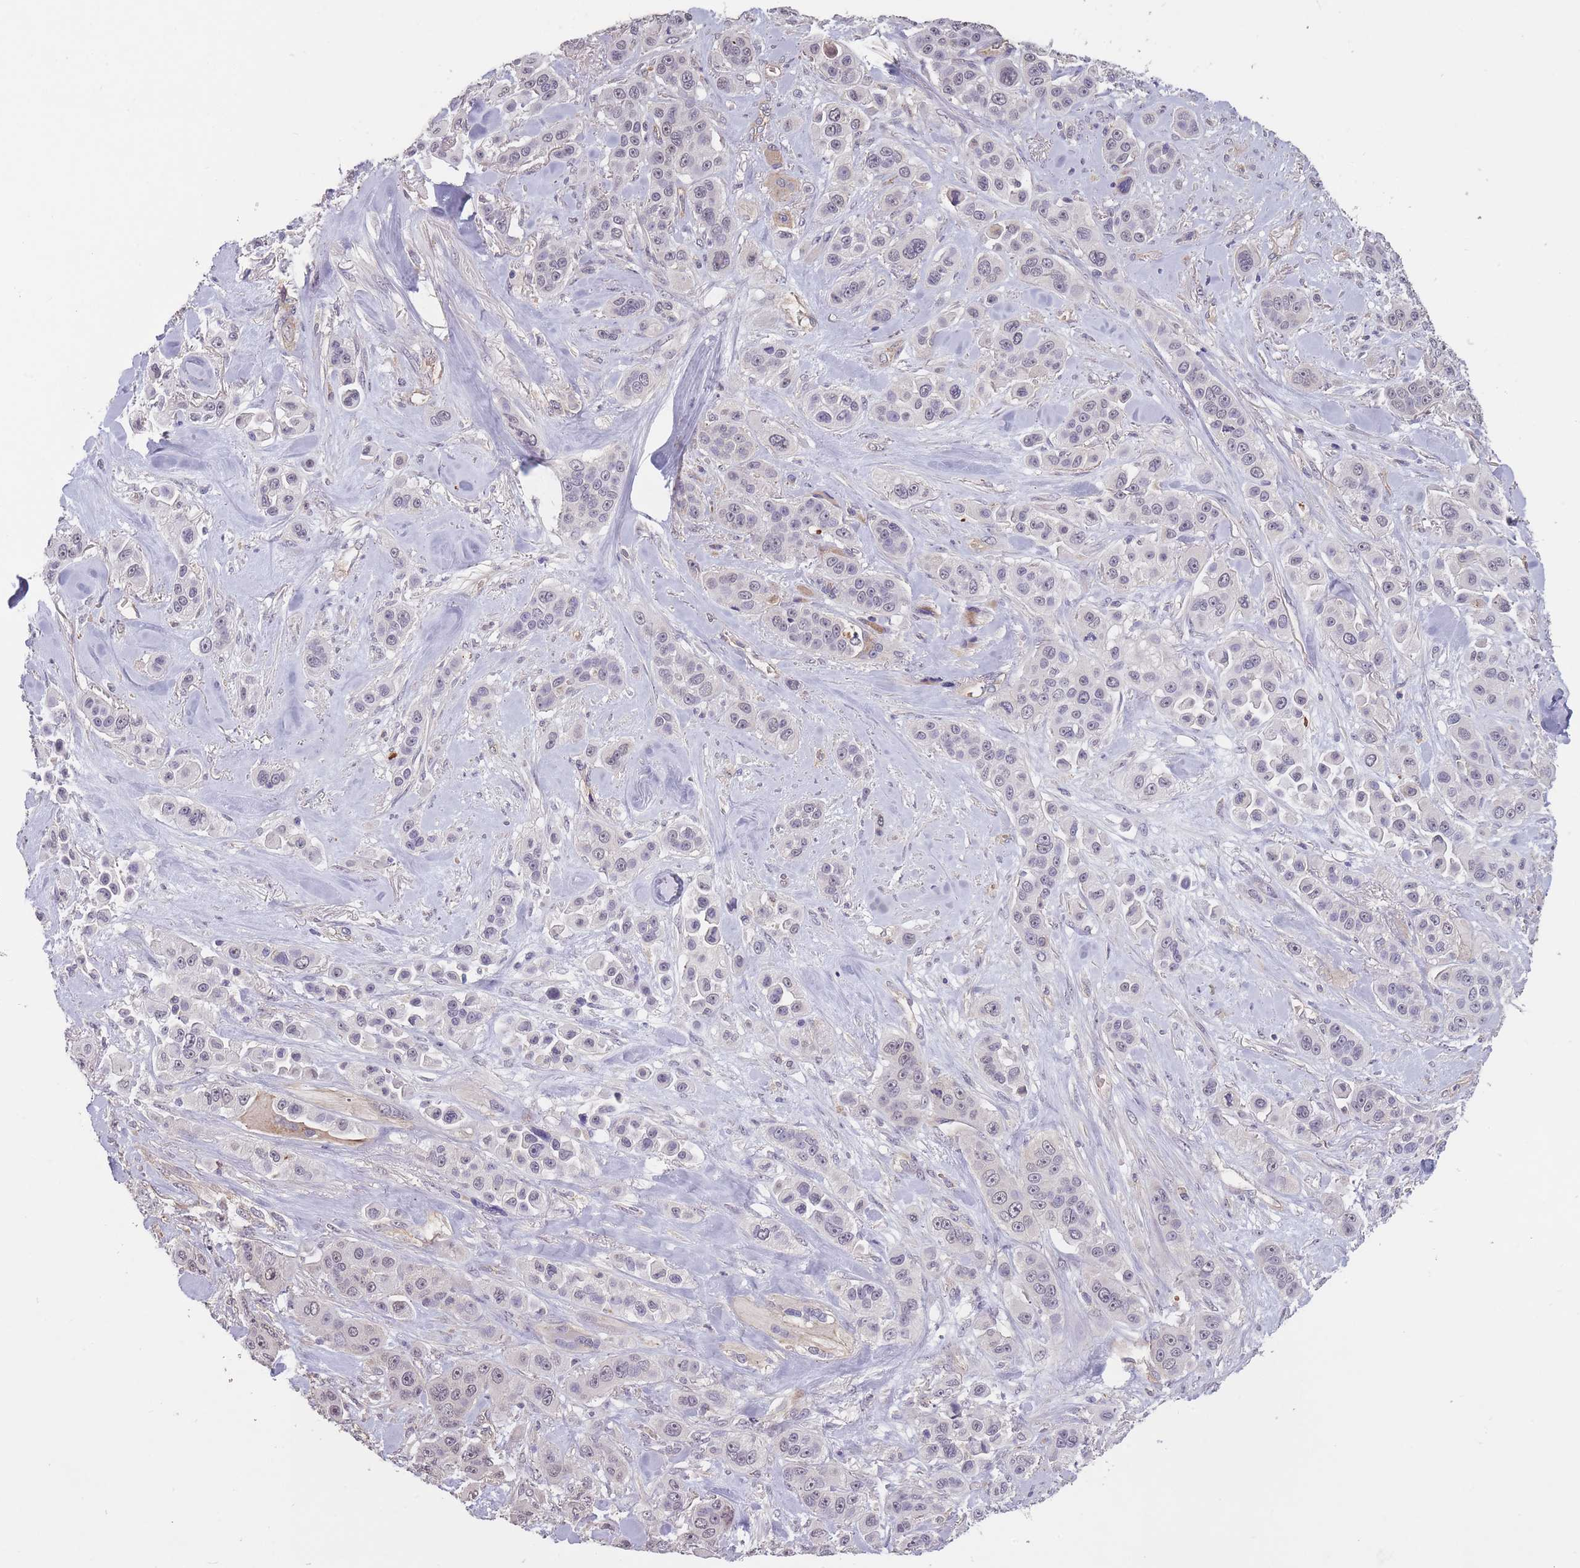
{"staining": {"intensity": "weak", "quantity": "<25%", "location": "nuclear"}, "tissue": "skin cancer", "cell_type": "Tumor cells", "image_type": "cancer", "snomed": [{"axis": "morphology", "description": "Squamous cell carcinoma, NOS"}, {"axis": "topography", "description": "Skin"}], "caption": "IHC histopathology image of skin cancer (squamous cell carcinoma) stained for a protein (brown), which displays no positivity in tumor cells.", "gene": "KIAA1755", "patient": {"sex": "male", "age": 67}}